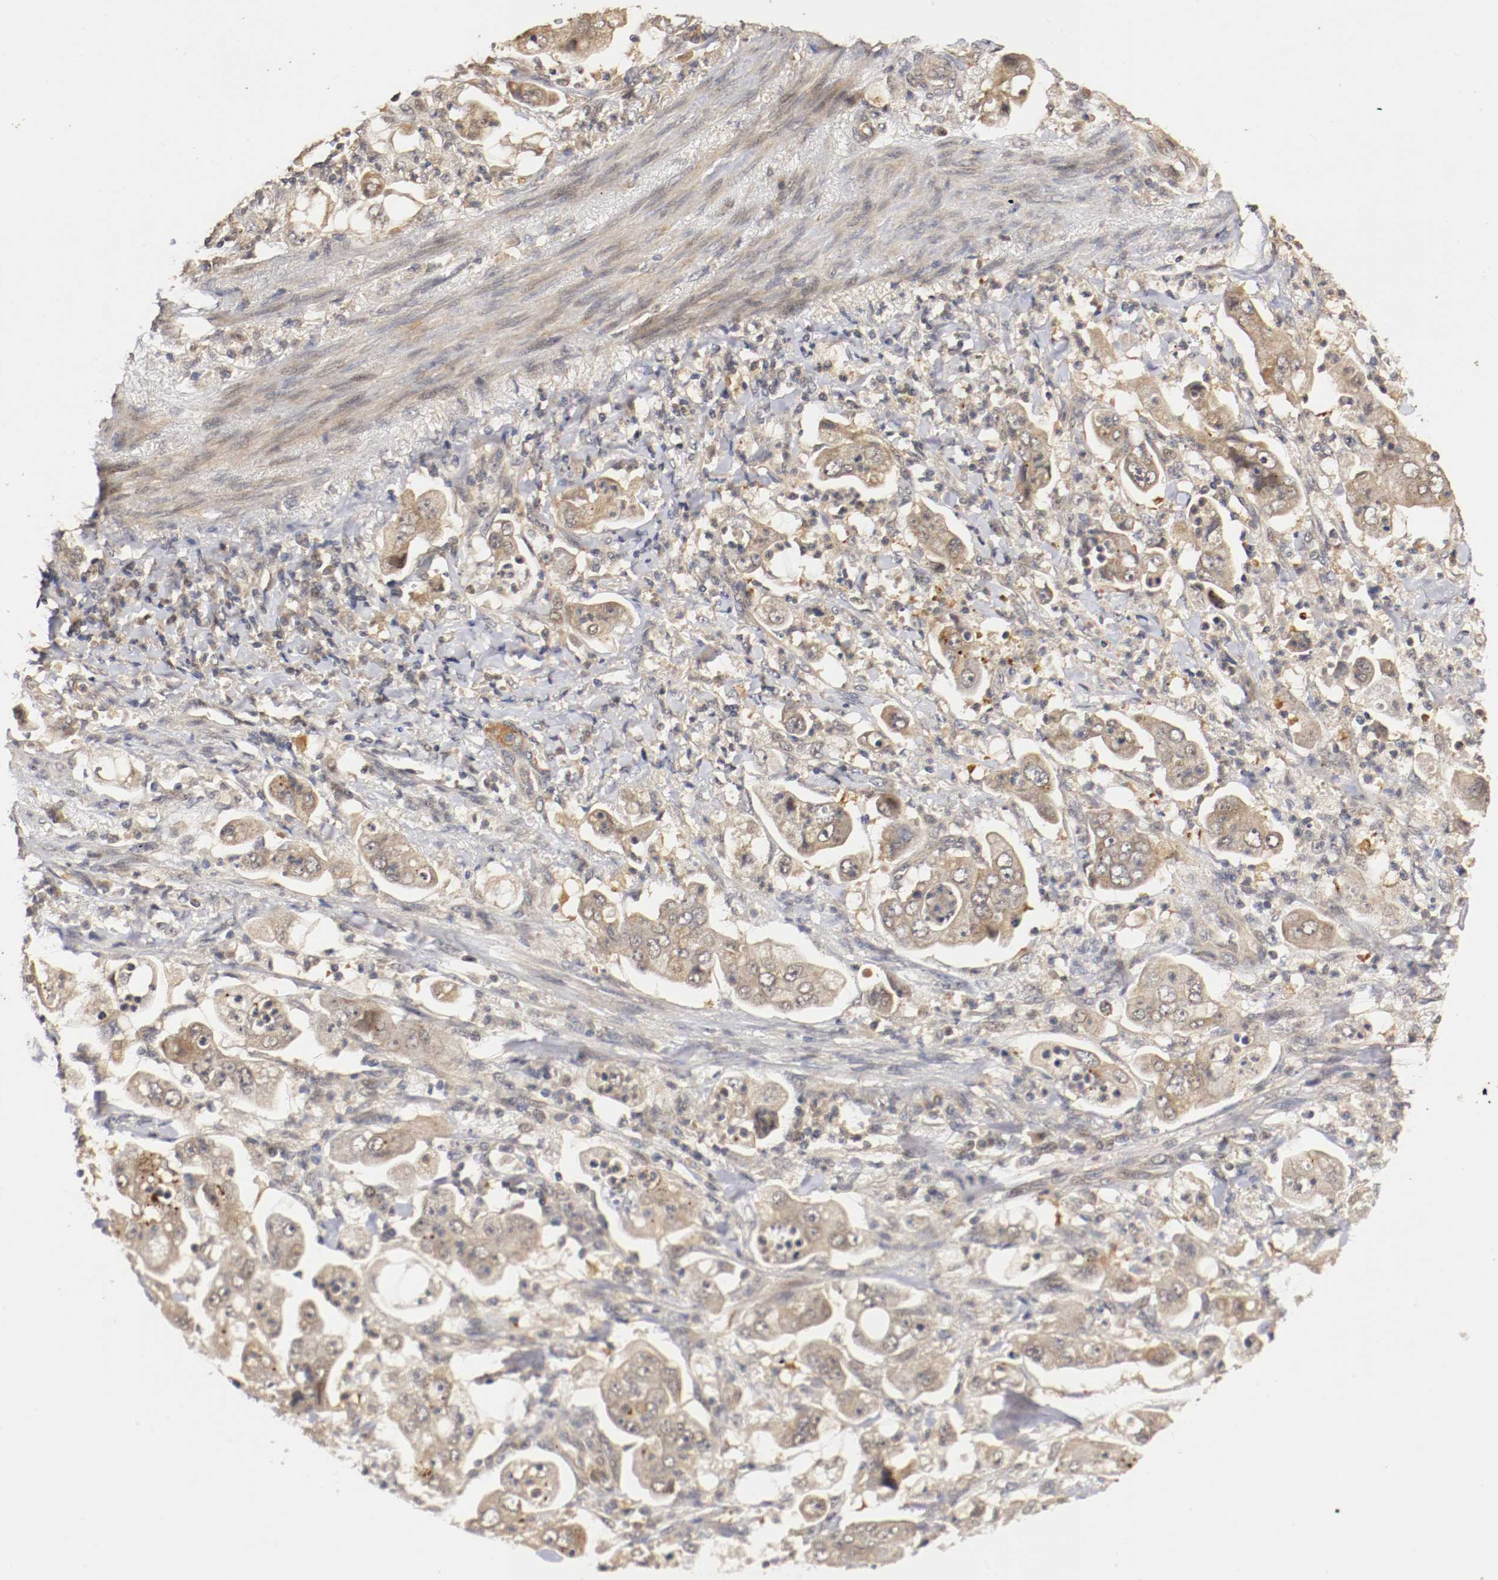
{"staining": {"intensity": "moderate", "quantity": ">75%", "location": "cytoplasmic/membranous,nuclear"}, "tissue": "stomach cancer", "cell_type": "Tumor cells", "image_type": "cancer", "snomed": [{"axis": "morphology", "description": "Adenocarcinoma, NOS"}, {"axis": "topography", "description": "Stomach"}], "caption": "Moderate cytoplasmic/membranous and nuclear expression is seen in approximately >75% of tumor cells in stomach adenocarcinoma.", "gene": "TNFRSF1B", "patient": {"sex": "male", "age": 62}}